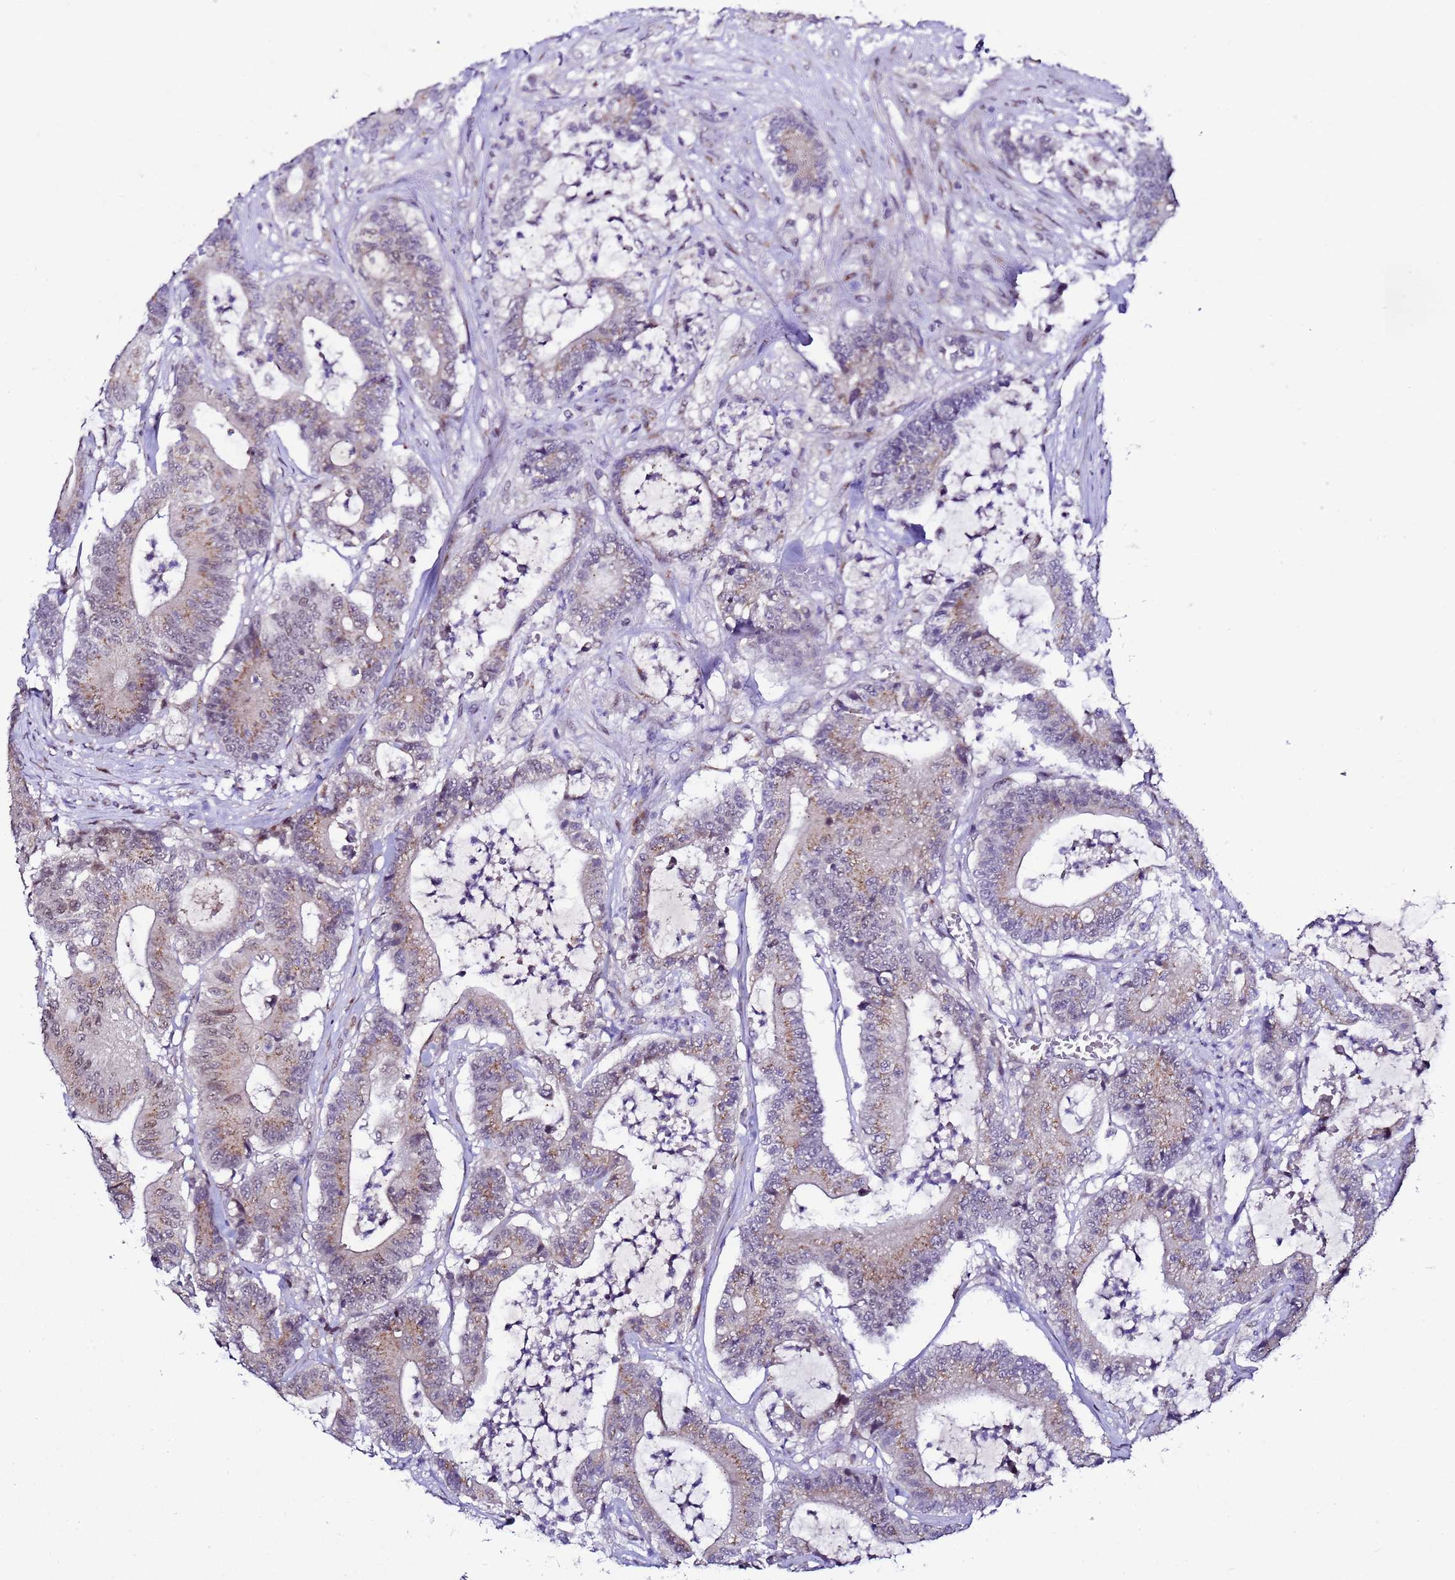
{"staining": {"intensity": "weak", "quantity": ">75%", "location": "cytoplasmic/membranous"}, "tissue": "colorectal cancer", "cell_type": "Tumor cells", "image_type": "cancer", "snomed": [{"axis": "morphology", "description": "Adenocarcinoma, NOS"}, {"axis": "topography", "description": "Colon"}], "caption": "This micrograph demonstrates adenocarcinoma (colorectal) stained with IHC to label a protein in brown. The cytoplasmic/membranous of tumor cells show weak positivity for the protein. Nuclei are counter-stained blue.", "gene": "C19orf47", "patient": {"sex": "female", "age": 84}}